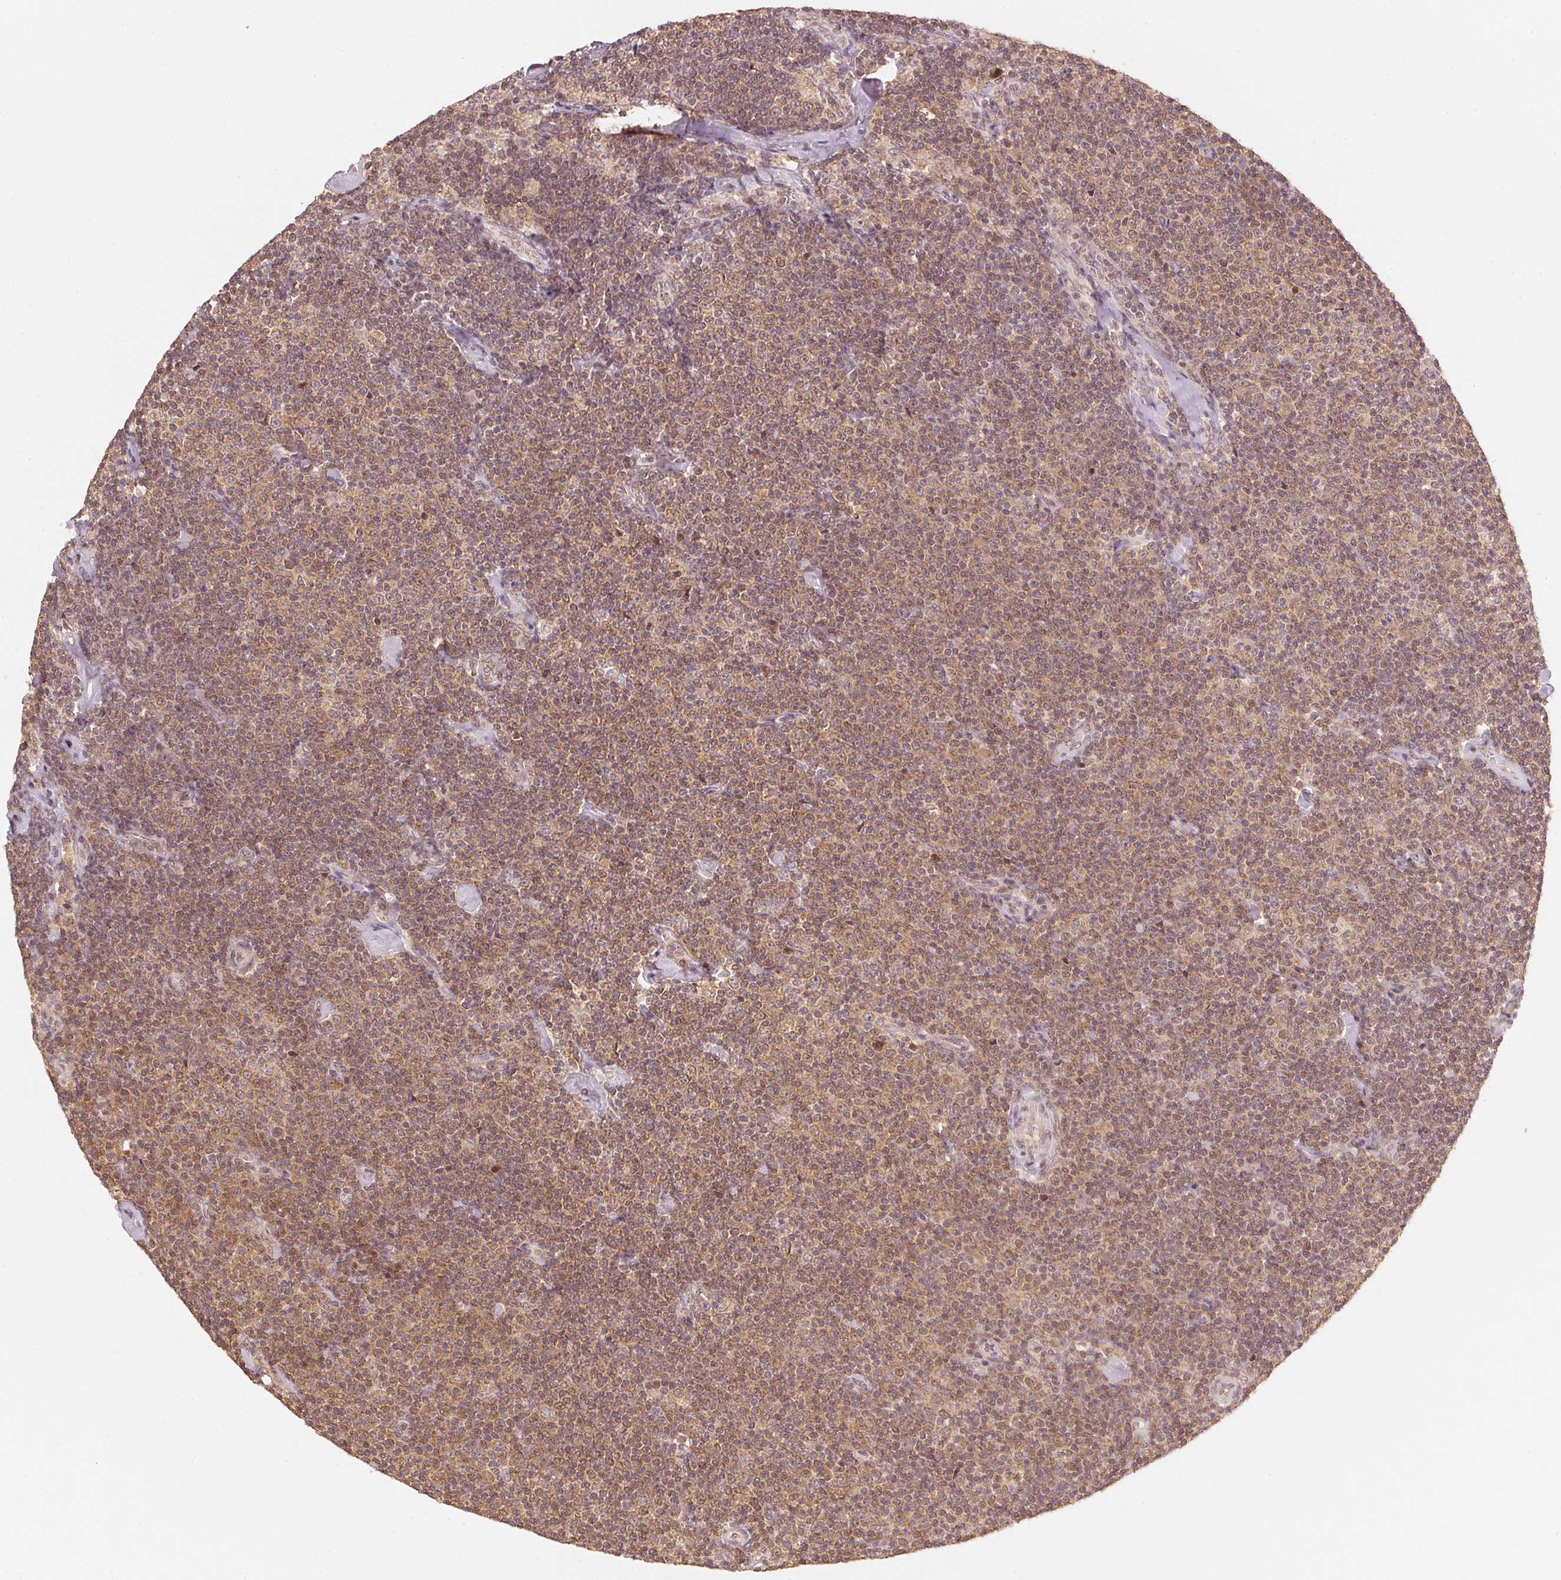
{"staining": {"intensity": "weak", "quantity": ">75%", "location": "cytoplasmic/membranous,nuclear"}, "tissue": "lymphoma", "cell_type": "Tumor cells", "image_type": "cancer", "snomed": [{"axis": "morphology", "description": "Malignant lymphoma, non-Hodgkin's type, Low grade"}, {"axis": "topography", "description": "Lymph node"}], "caption": "A brown stain labels weak cytoplasmic/membranous and nuclear expression of a protein in human malignant lymphoma, non-Hodgkin's type (low-grade) tumor cells.", "gene": "C2orf73", "patient": {"sex": "male", "age": 81}}